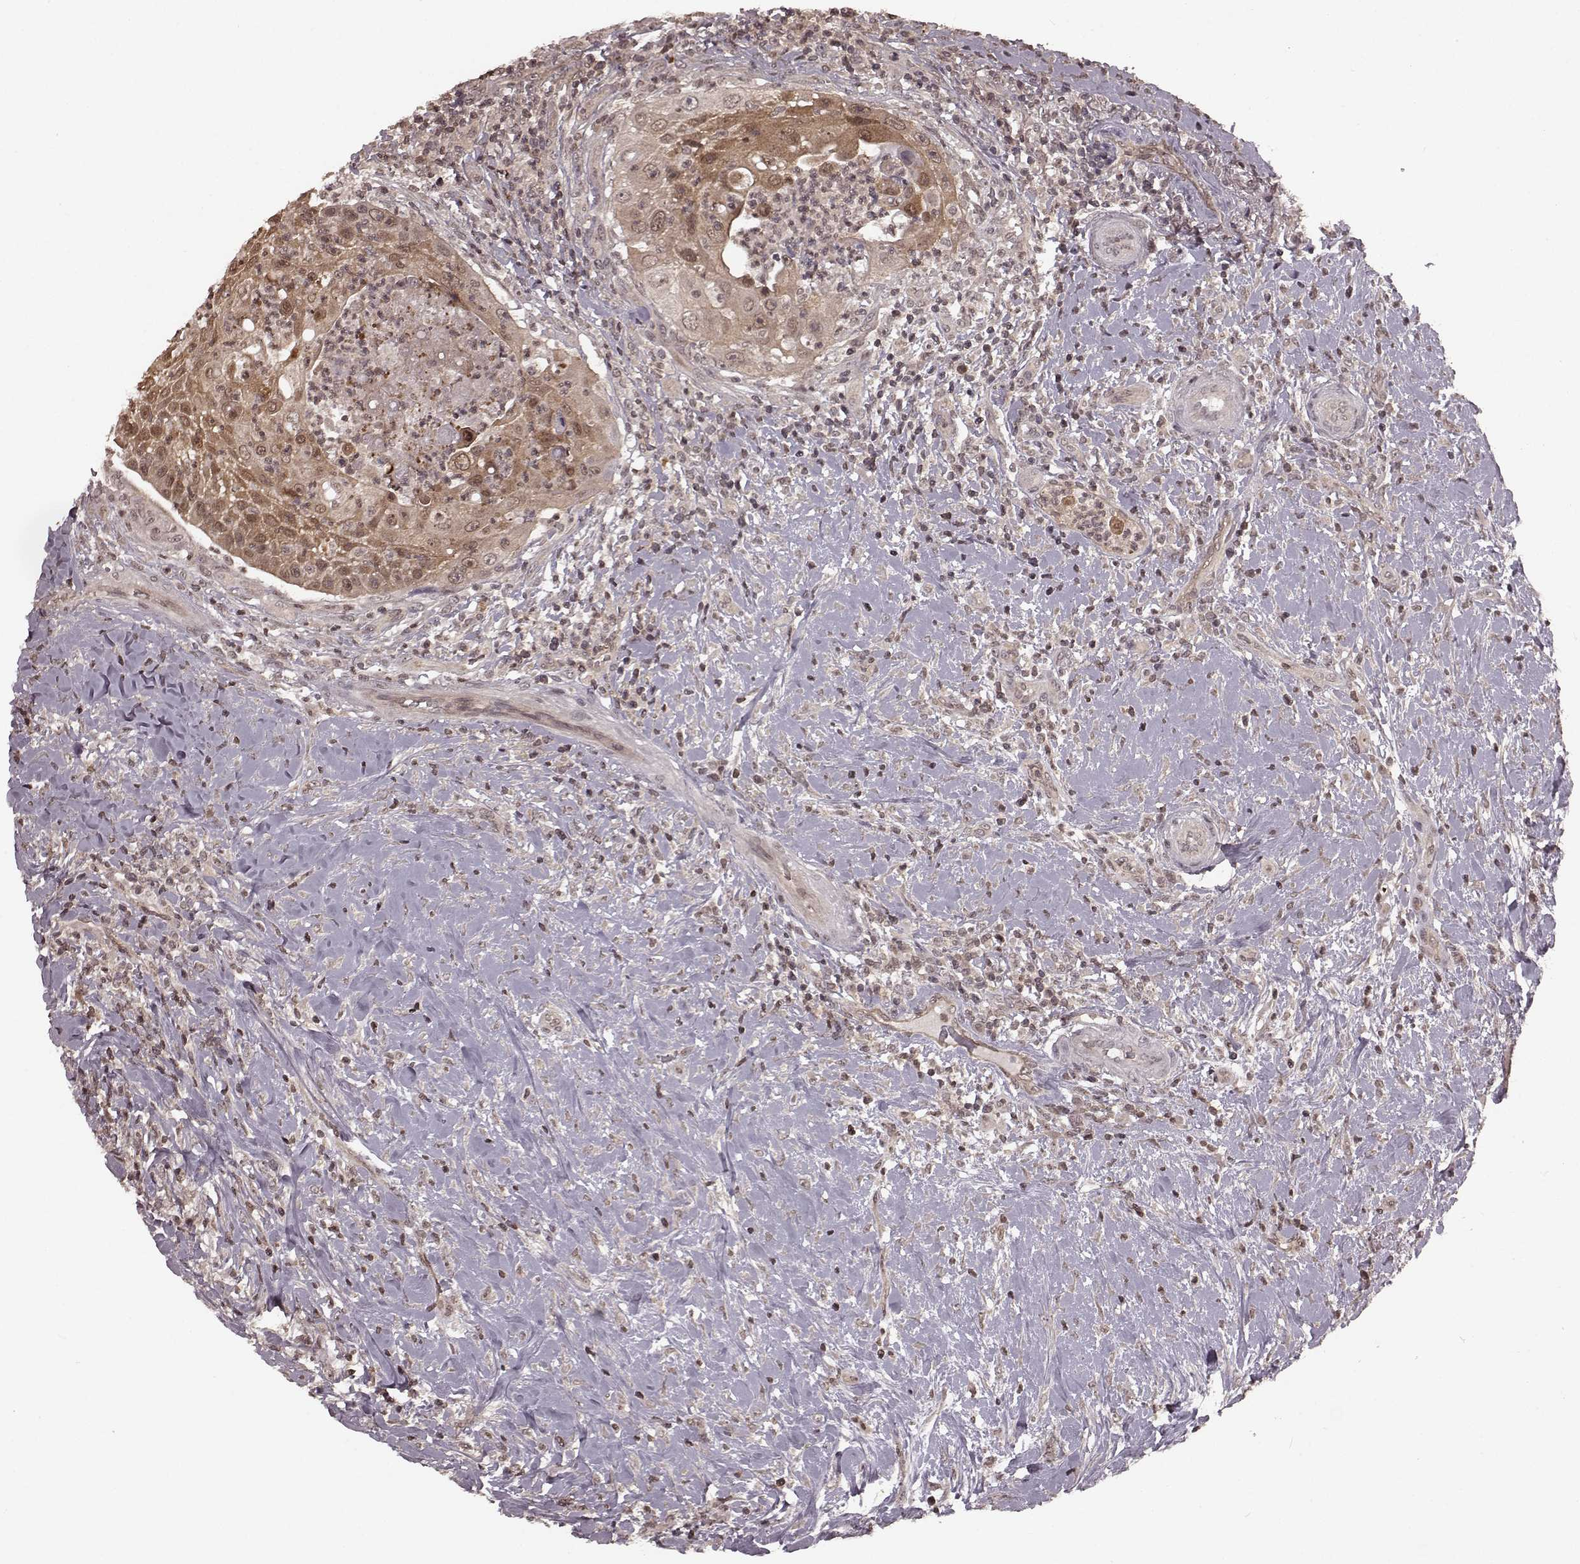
{"staining": {"intensity": "weak", "quantity": ">75%", "location": "cytoplasmic/membranous,nuclear"}, "tissue": "head and neck cancer", "cell_type": "Tumor cells", "image_type": "cancer", "snomed": [{"axis": "morphology", "description": "Squamous cell carcinoma, NOS"}, {"axis": "topography", "description": "Head-Neck"}], "caption": "Head and neck cancer stained with a protein marker demonstrates weak staining in tumor cells.", "gene": "GSS", "patient": {"sex": "male", "age": 69}}